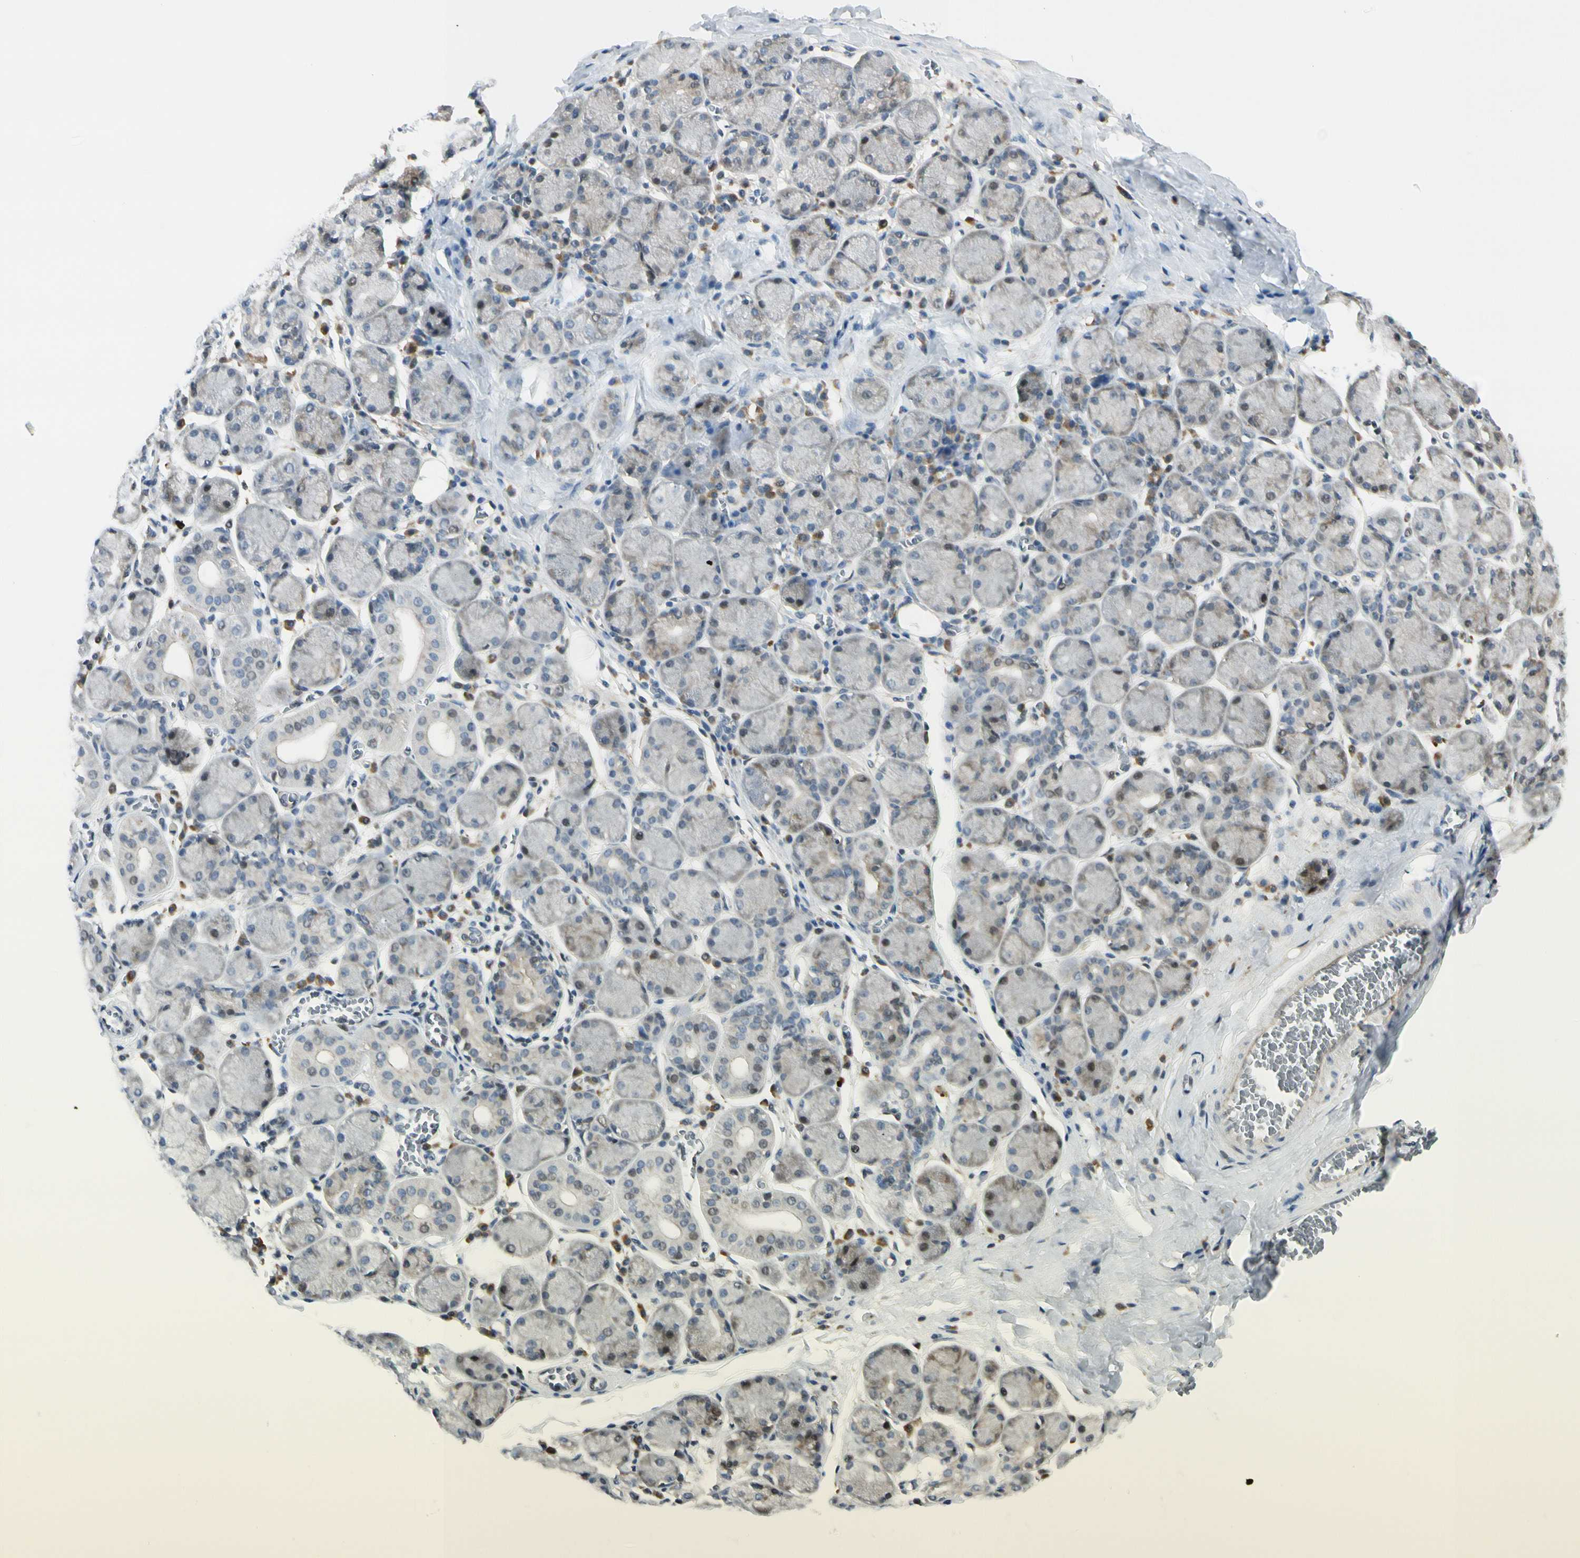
{"staining": {"intensity": "weak", "quantity": "25%-75%", "location": "cytoplasmic/membranous,nuclear"}, "tissue": "salivary gland", "cell_type": "Glandular cells", "image_type": "normal", "snomed": [{"axis": "morphology", "description": "Normal tissue, NOS"}, {"axis": "topography", "description": "Salivary gland"}], "caption": "Normal salivary gland was stained to show a protein in brown. There is low levels of weak cytoplasmic/membranous,nuclear staining in approximately 25%-75% of glandular cells.", "gene": "NPDC1", "patient": {"sex": "female", "age": 24}}